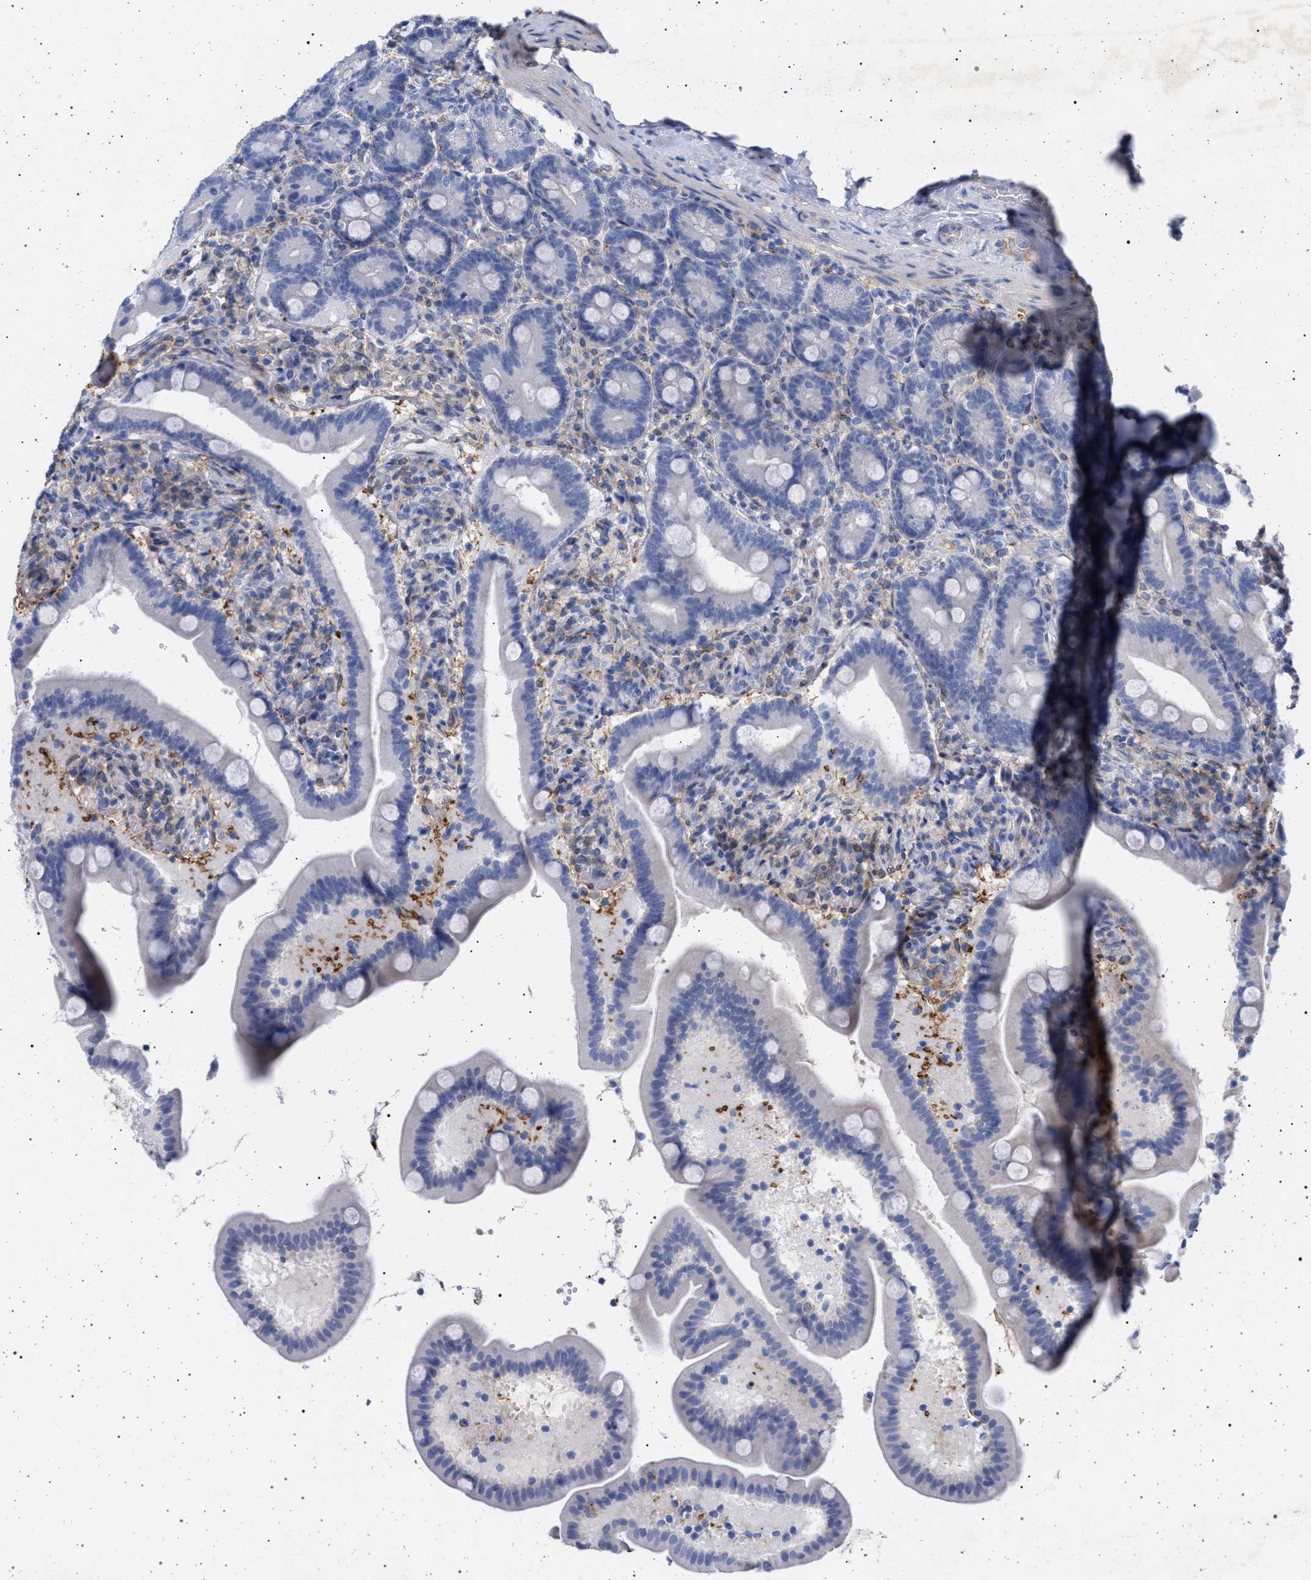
{"staining": {"intensity": "weak", "quantity": "<25%", "location": "cytoplasmic/membranous"}, "tissue": "duodenum", "cell_type": "Glandular cells", "image_type": "normal", "snomed": [{"axis": "morphology", "description": "Normal tissue, NOS"}, {"axis": "topography", "description": "Duodenum"}], "caption": "Glandular cells are negative for protein expression in normal human duodenum. (DAB immunohistochemistry (IHC) visualized using brightfield microscopy, high magnification).", "gene": "PLG", "patient": {"sex": "male", "age": 54}}